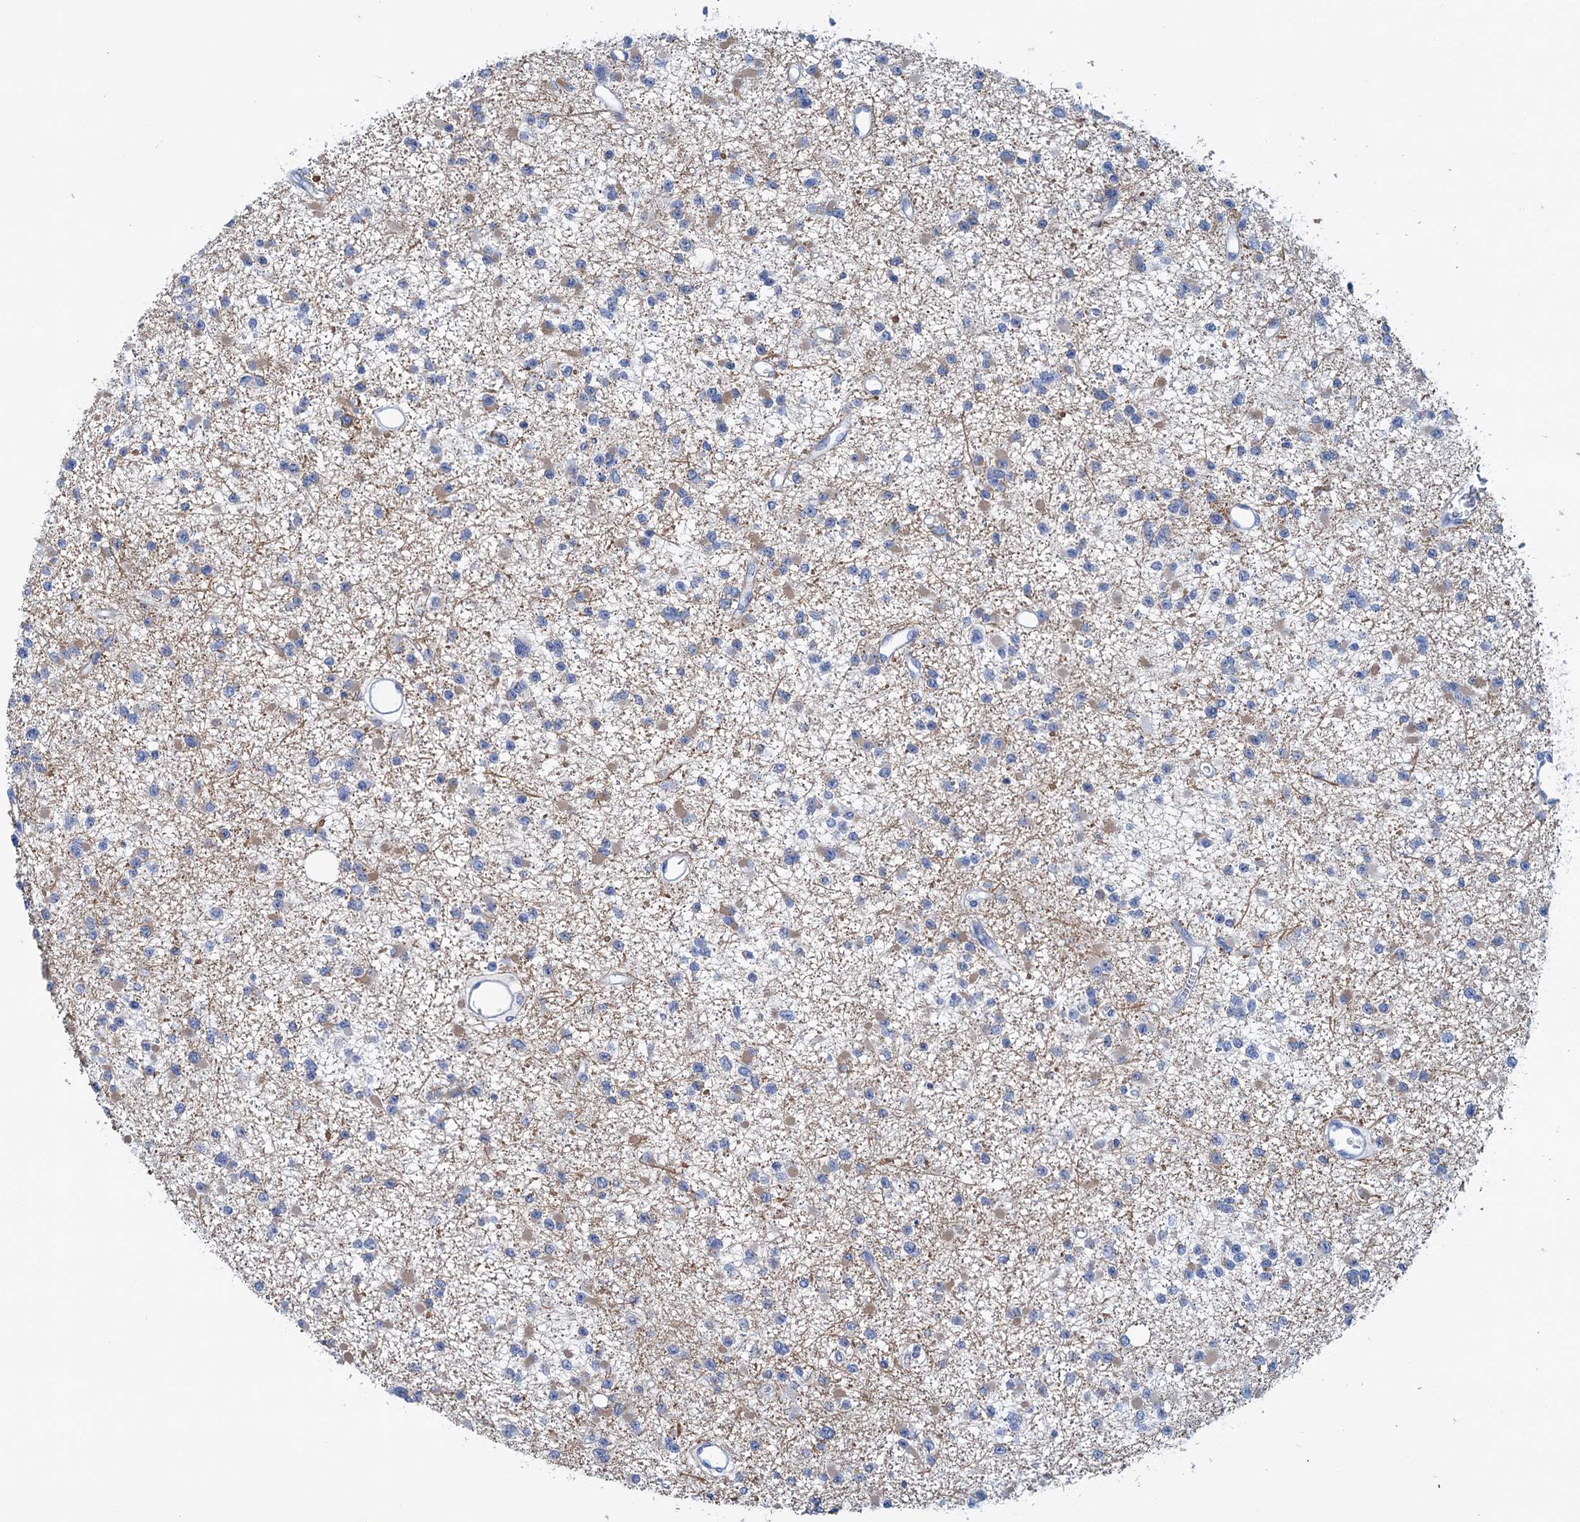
{"staining": {"intensity": "negative", "quantity": "none", "location": "none"}, "tissue": "glioma", "cell_type": "Tumor cells", "image_type": "cancer", "snomed": [{"axis": "morphology", "description": "Glioma, malignant, Low grade"}, {"axis": "topography", "description": "Brain"}], "caption": "A high-resolution micrograph shows immunohistochemistry (IHC) staining of malignant glioma (low-grade), which shows no significant positivity in tumor cells.", "gene": "MYOZ3", "patient": {"sex": "female", "age": 22}}